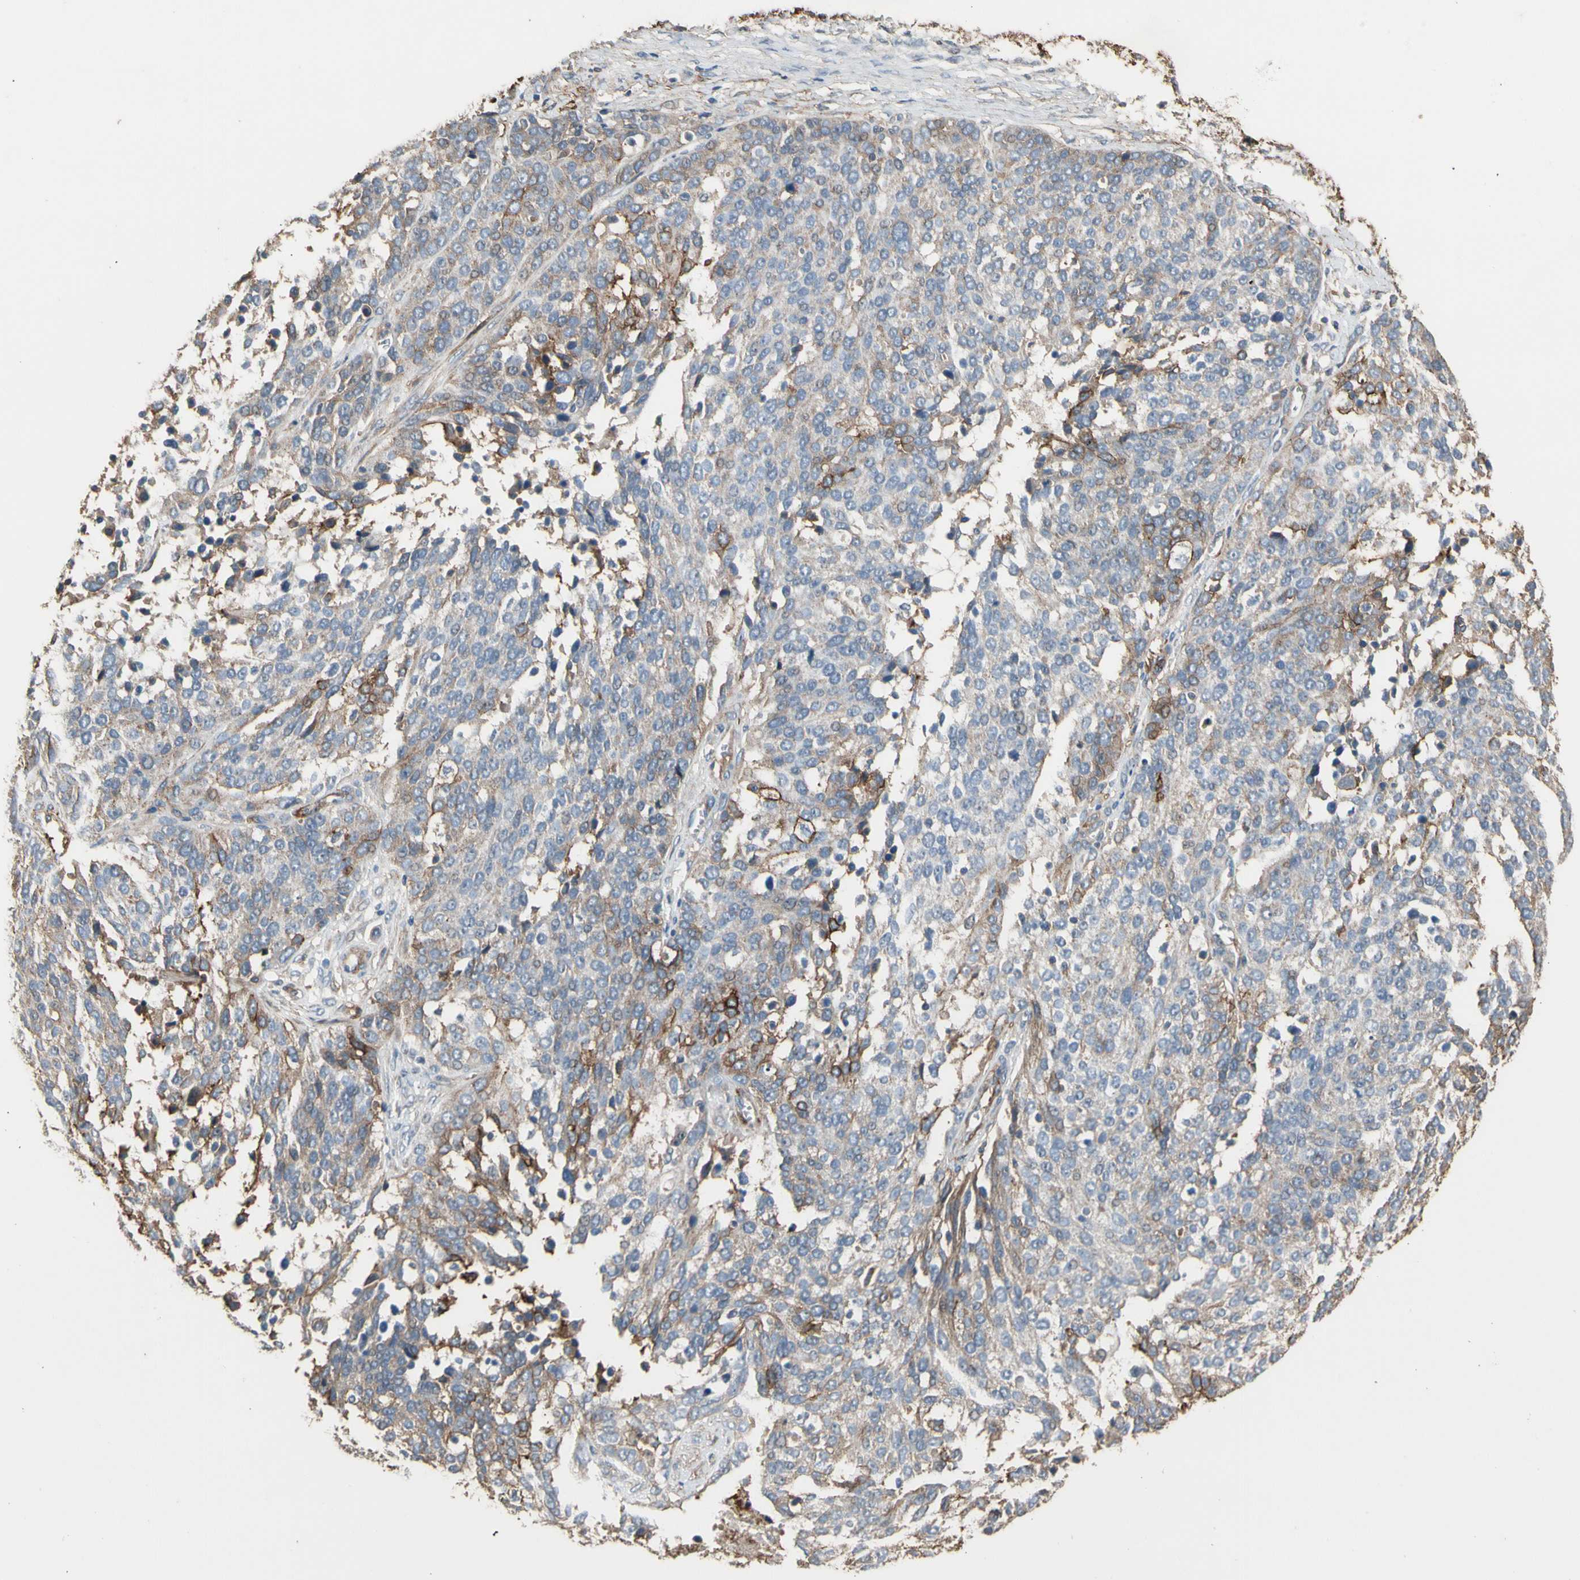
{"staining": {"intensity": "moderate", "quantity": "<25%", "location": "cytoplasmic/membranous"}, "tissue": "ovarian cancer", "cell_type": "Tumor cells", "image_type": "cancer", "snomed": [{"axis": "morphology", "description": "Cystadenocarcinoma, serous, NOS"}, {"axis": "topography", "description": "Ovary"}], "caption": "IHC photomicrograph of ovarian cancer (serous cystadenocarcinoma) stained for a protein (brown), which reveals low levels of moderate cytoplasmic/membranous positivity in about <25% of tumor cells.", "gene": "SUSD2", "patient": {"sex": "female", "age": 44}}